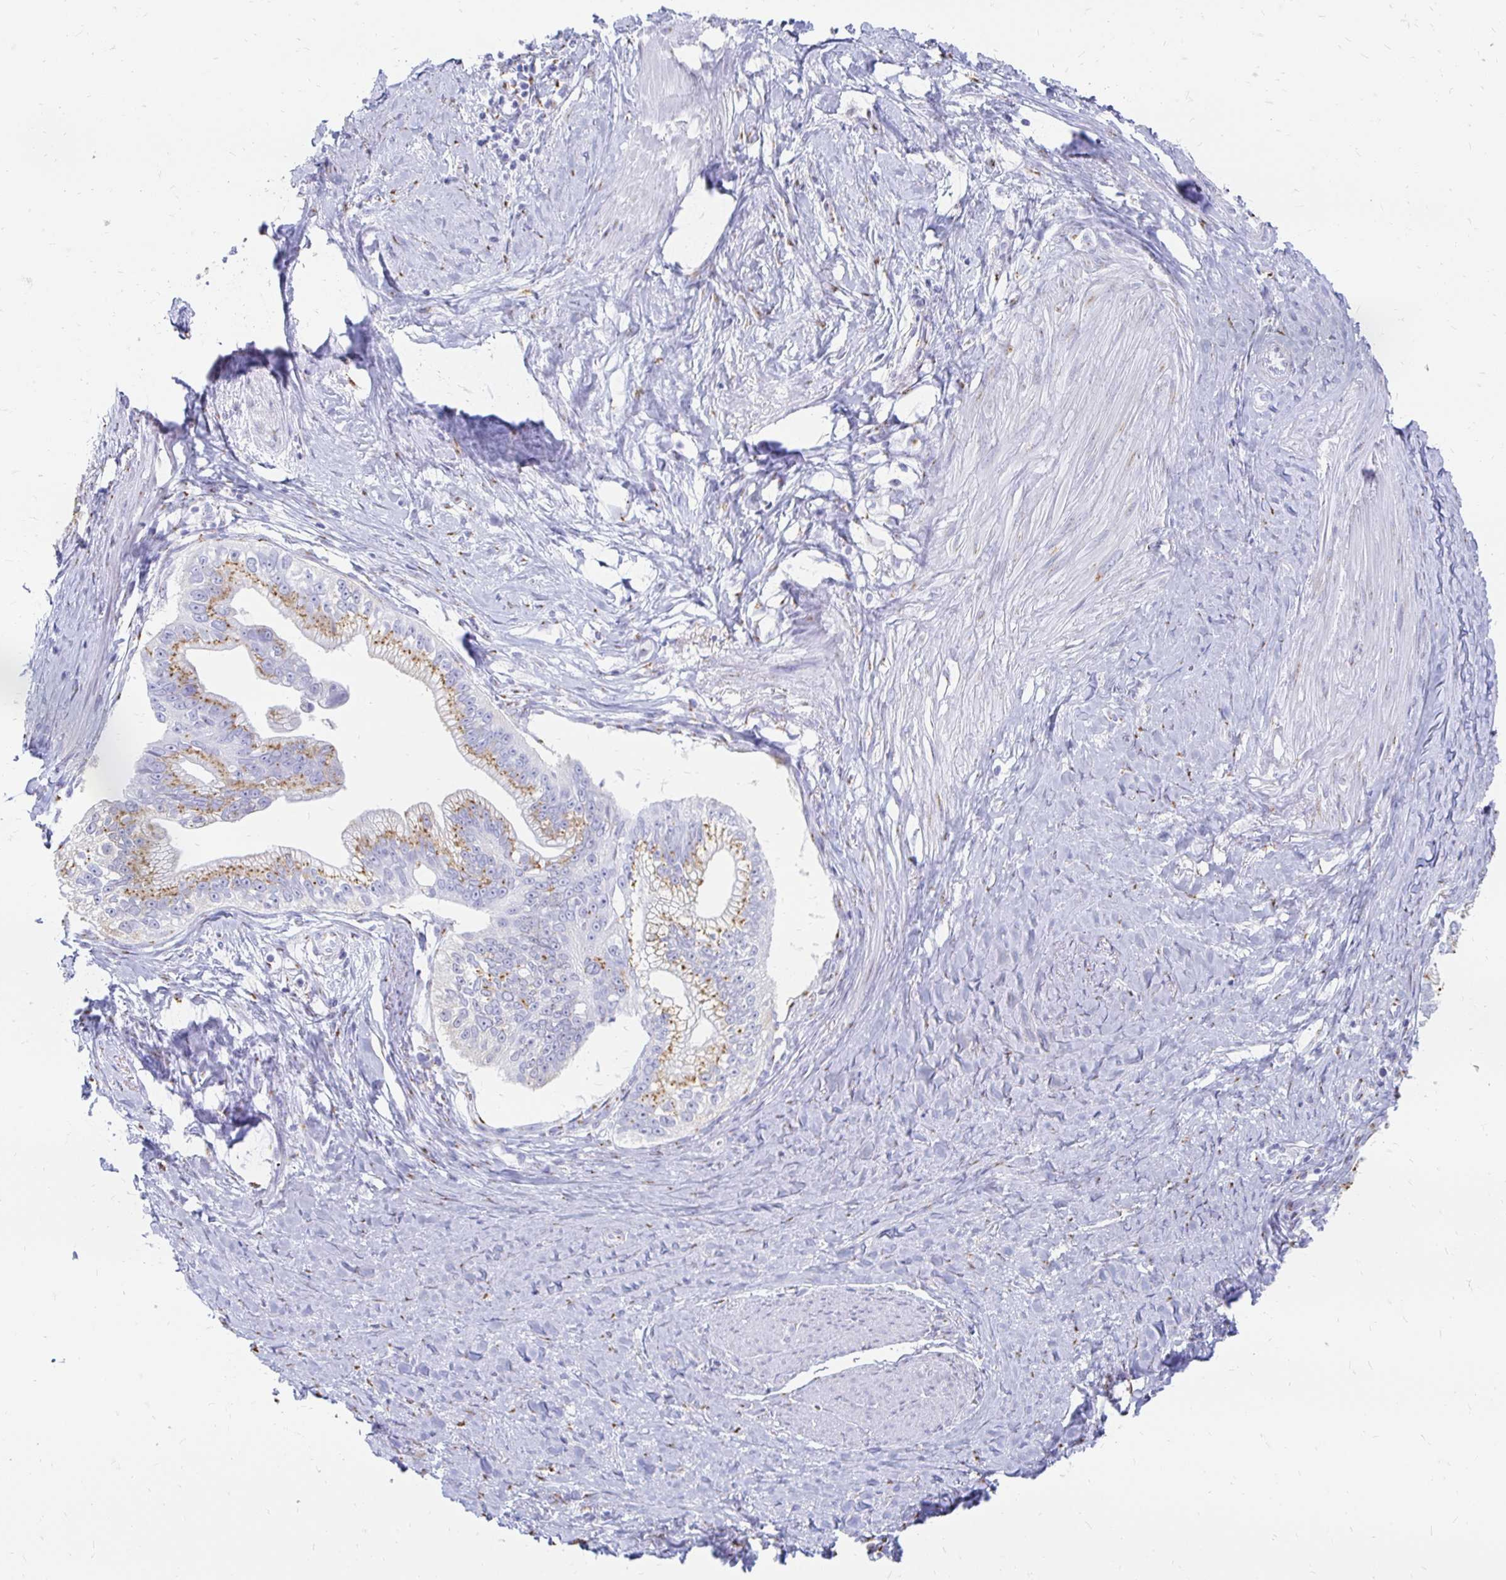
{"staining": {"intensity": "moderate", "quantity": ">75%", "location": "cytoplasmic/membranous"}, "tissue": "pancreatic cancer", "cell_type": "Tumor cells", "image_type": "cancer", "snomed": [{"axis": "morphology", "description": "Adenocarcinoma, NOS"}, {"axis": "topography", "description": "Pancreas"}], "caption": "Pancreatic cancer was stained to show a protein in brown. There is medium levels of moderate cytoplasmic/membranous staining in approximately >75% of tumor cells.", "gene": "PAGE4", "patient": {"sex": "male", "age": 70}}